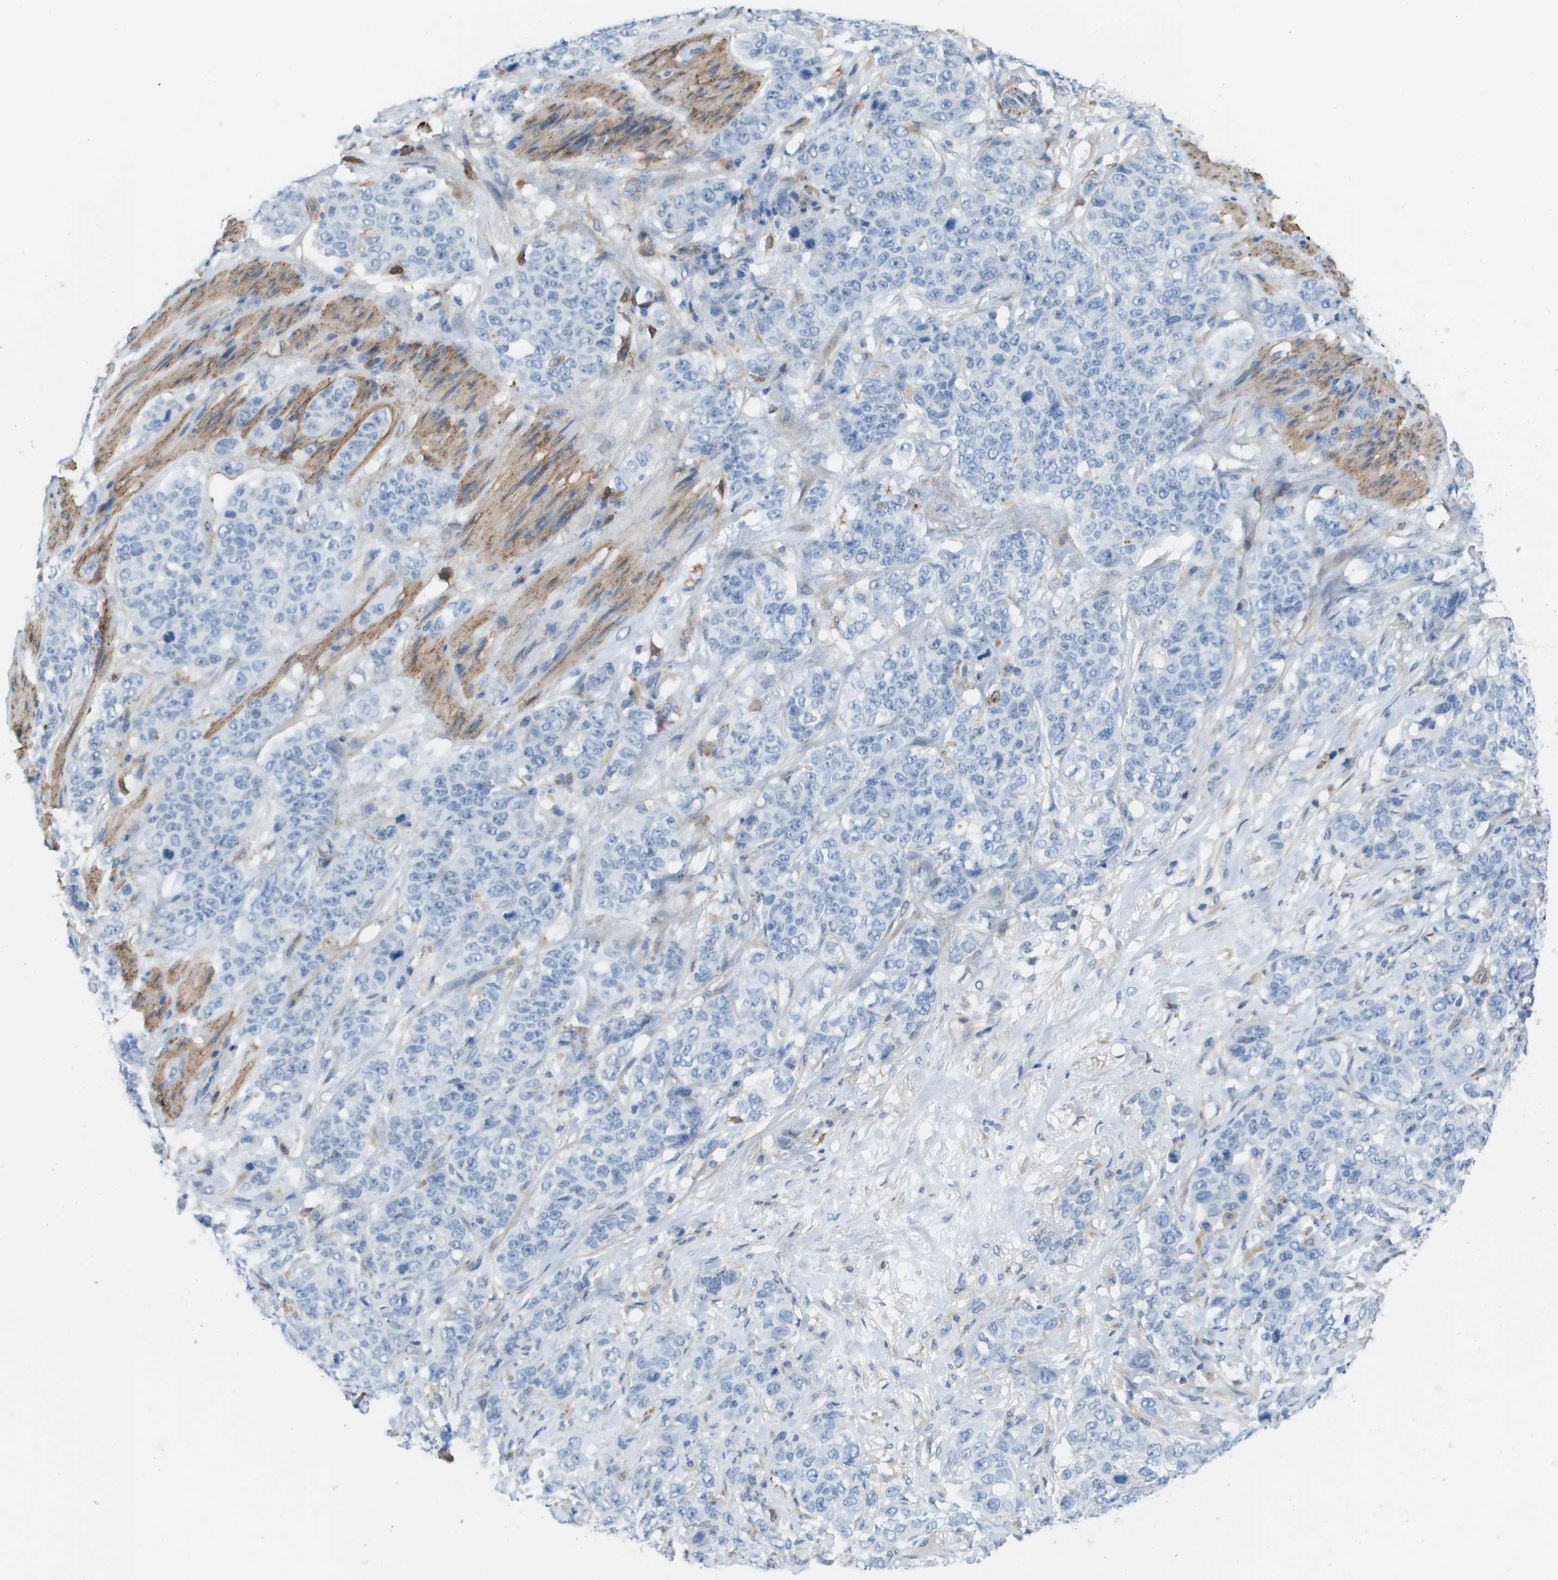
{"staining": {"intensity": "negative", "quantity": "none", "location": "none"}, "tissue": "stomach cancer", "cell_type": "Tumor cells", "image_type": "cancer", "snomed": [{"axis": "morphology", "description": "Adenocarcinoma, NOS"}, {"axis": "topography", "description": "Stomach"}], "caption": "A micrograph of stomach cancer stained for a protein demonstrates no brown staining in tumor cells.", "gene": "ZBTB43", "patient": {"sex": "male", "age": 48}}